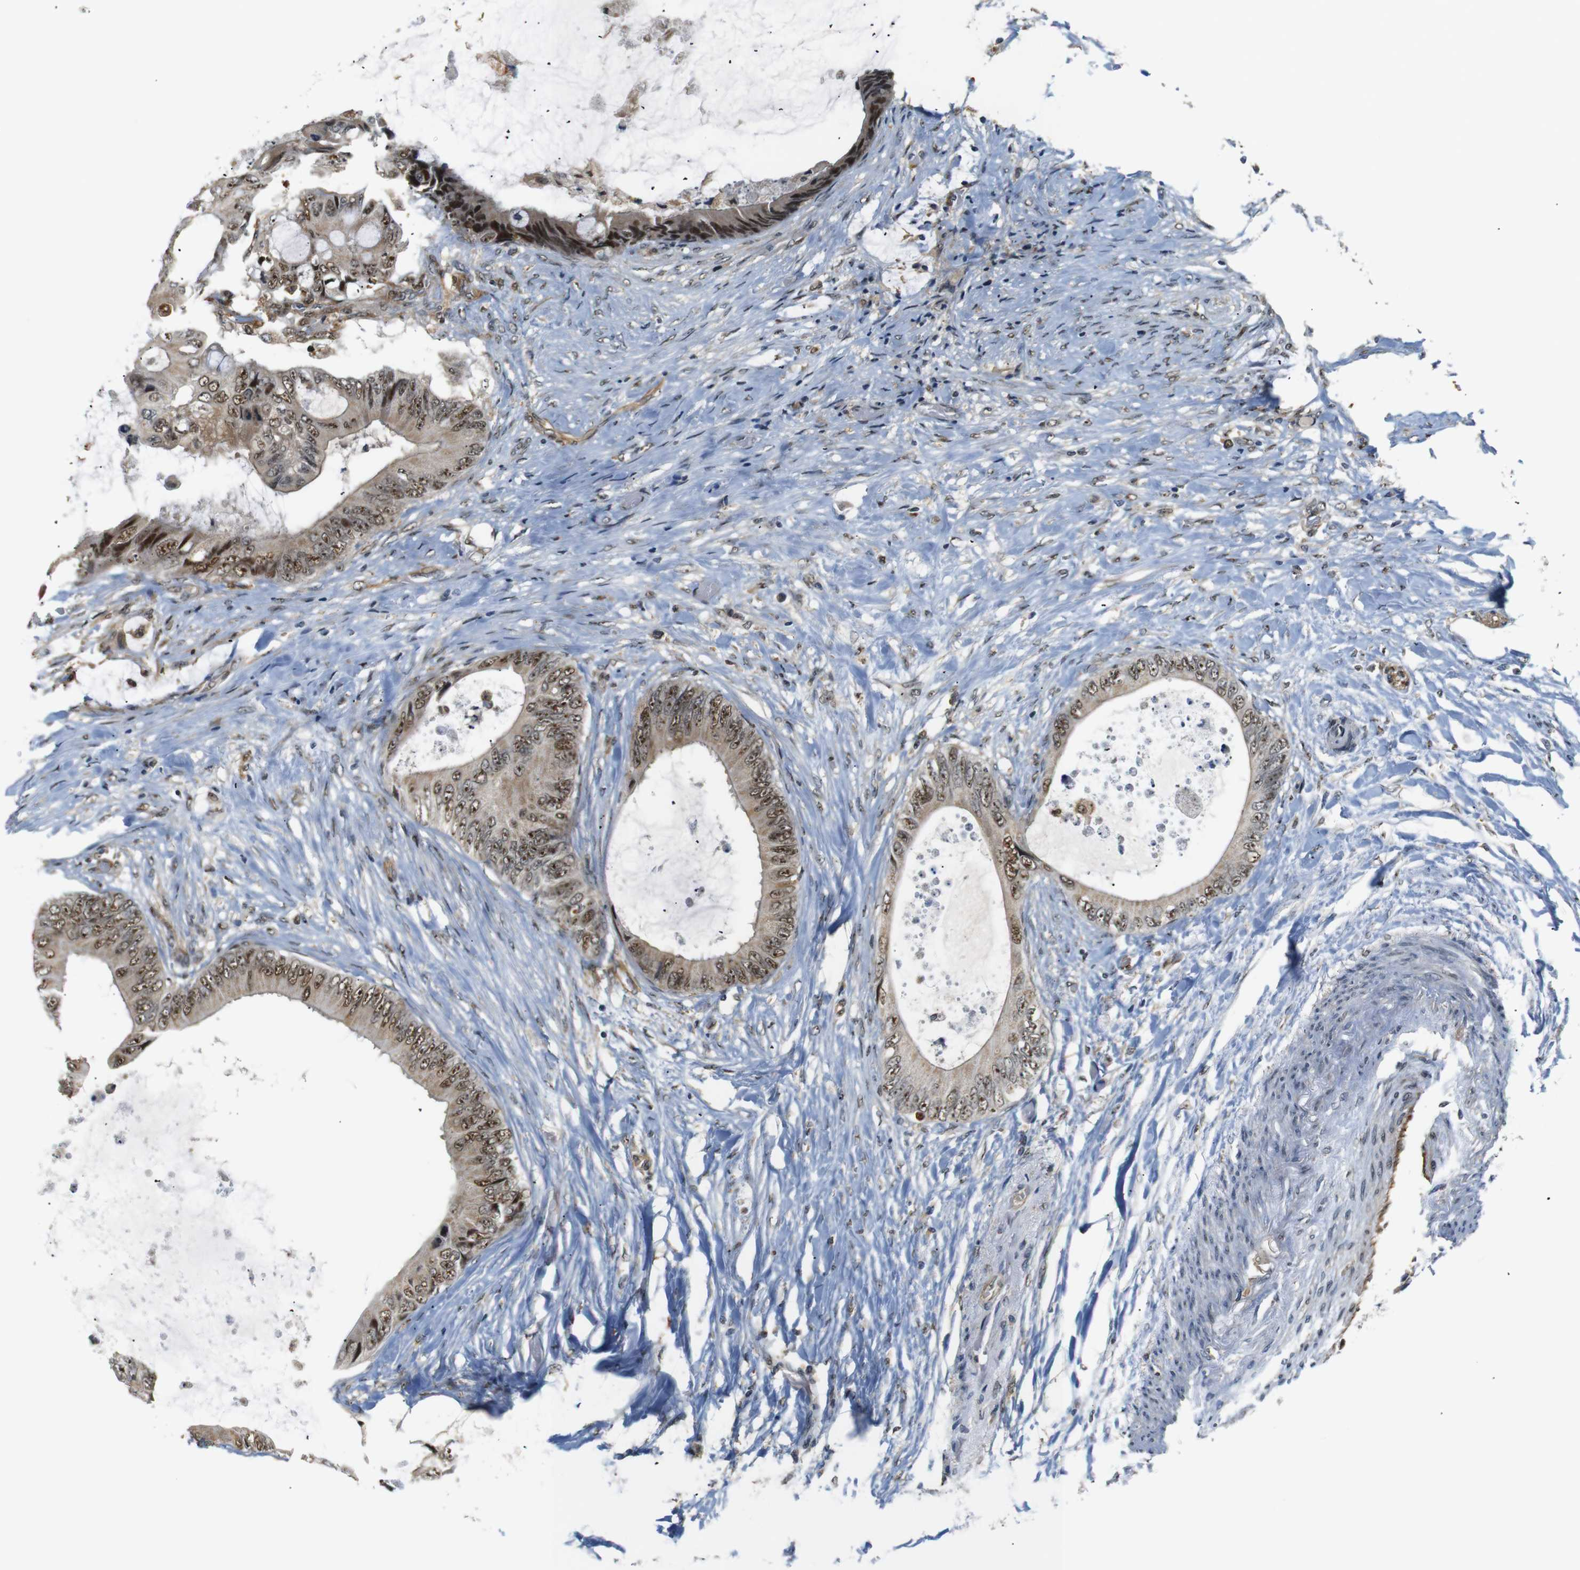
{"staining": {"intensity": "strong", "quantity": ">75%", "location": "cytoplasmic/membranous,nuclear"}, "tissue": "colorectal cancer", "cell_type": "Tumor cells", "image_type": "cancer", "snomed": [{"axis": "morphology", "description": "Normal tissue, NOS"}, {"axis": "morphology", "description": "Adenocarcinoma, NOS"}, {"axis": "topography", "description": "Rectum"}, {"axis": "topography", "description": "Peripheral nerve tissue"}], "caption": "This micrograph displays immunohistochemistry staining of colorectal cancer, with high strong cytoplasmic/membranous and nuclear positivity in approximately >75% of tumor cells.", "gene": "PARN", "patient": {"sex": "female", "age": 77}}